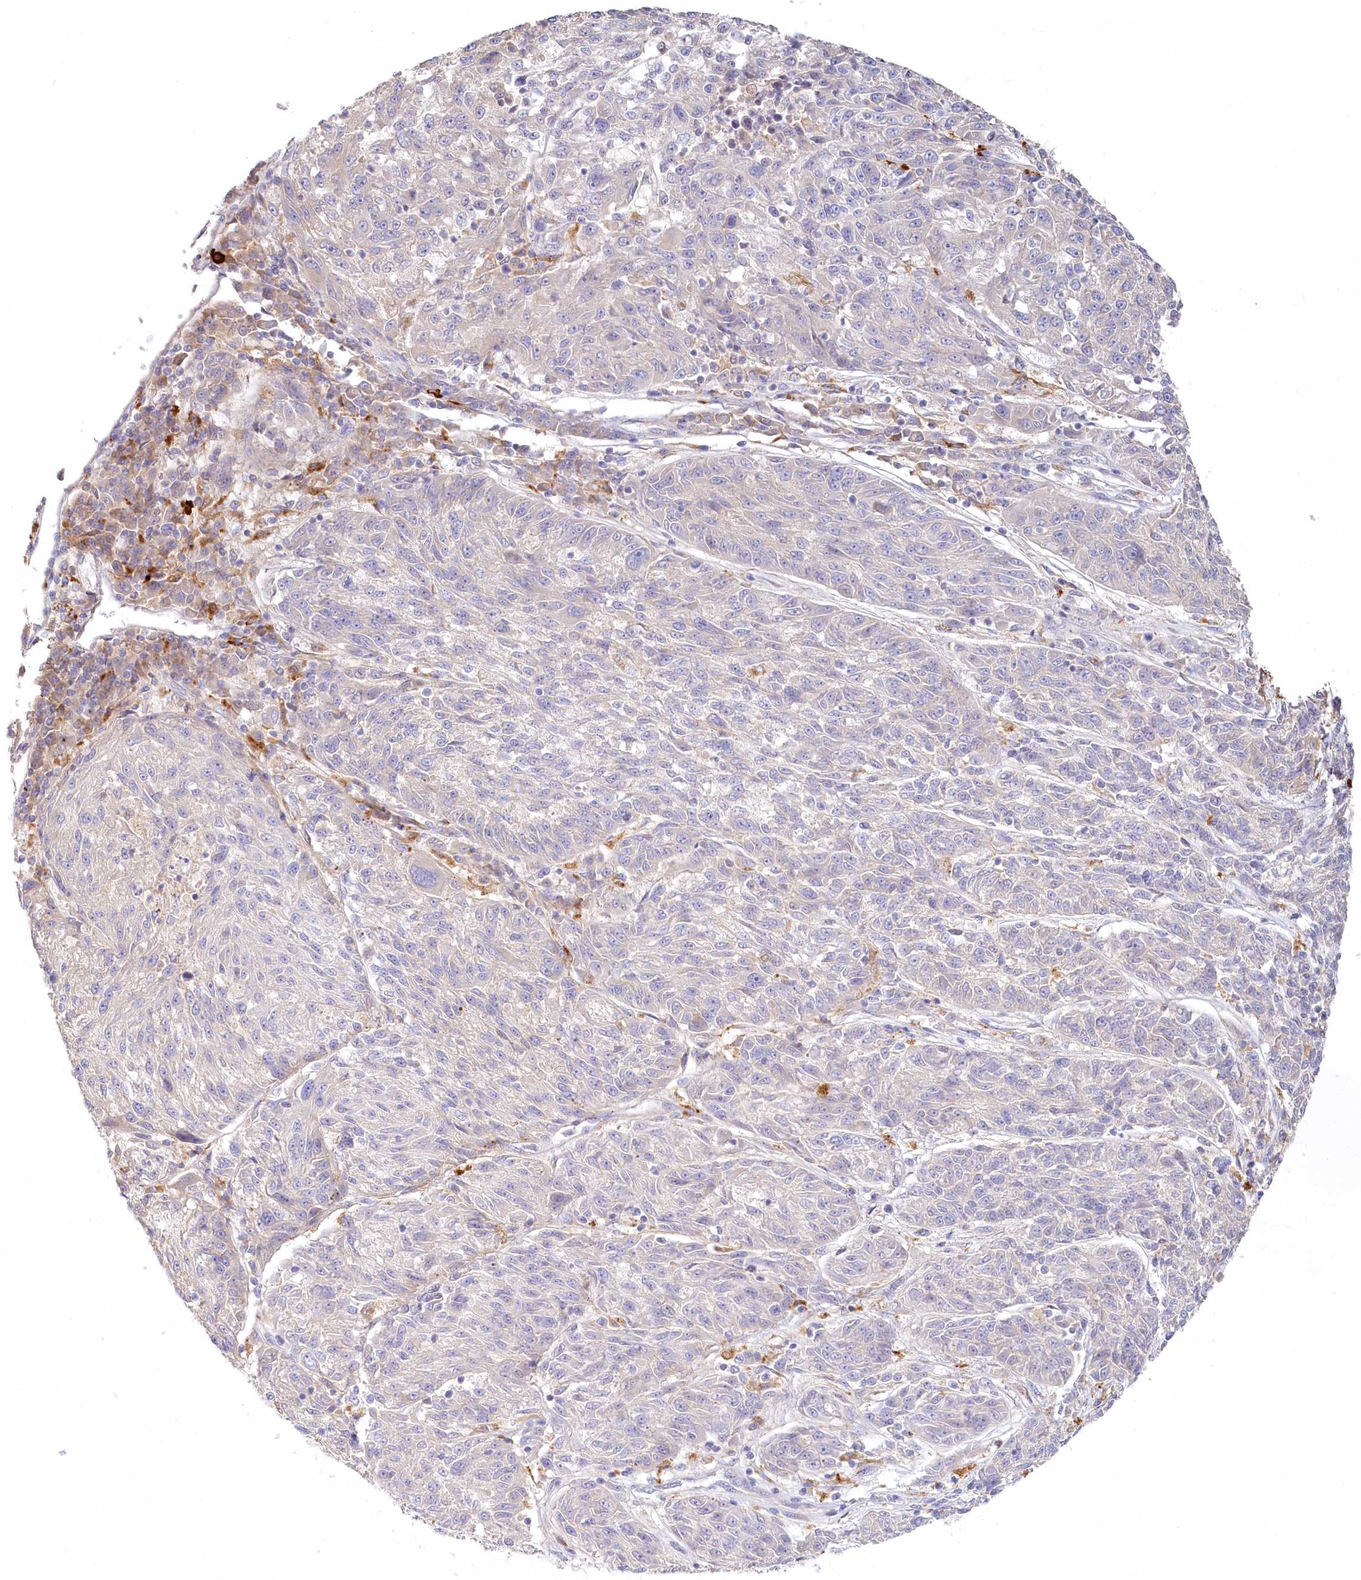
{"staining": {"intensity": "negative", "quantity": "none", "location": "none"}, "tissue": "melanoma", "cell_type": "Tumor cells", "image_type": "cancer", "snomed": [{"axis": "morphology", "description": "Malignant melanoma, NOS"}, {"axis": "topography", "description": "Skin"}], "caption": "Immunohistochemistry (IHC) micrograph of human malignant melanoma stained for a protein (brown), which reveals no positivity in tumor cells. (Stains: DAB immunohistochemistry (IHC) with hematoxylin counter stain, Microscopy: brightfield microscopy at high magnification).", "gene": "VSIG1", "patient": {"sex": "male", "age": 53}}